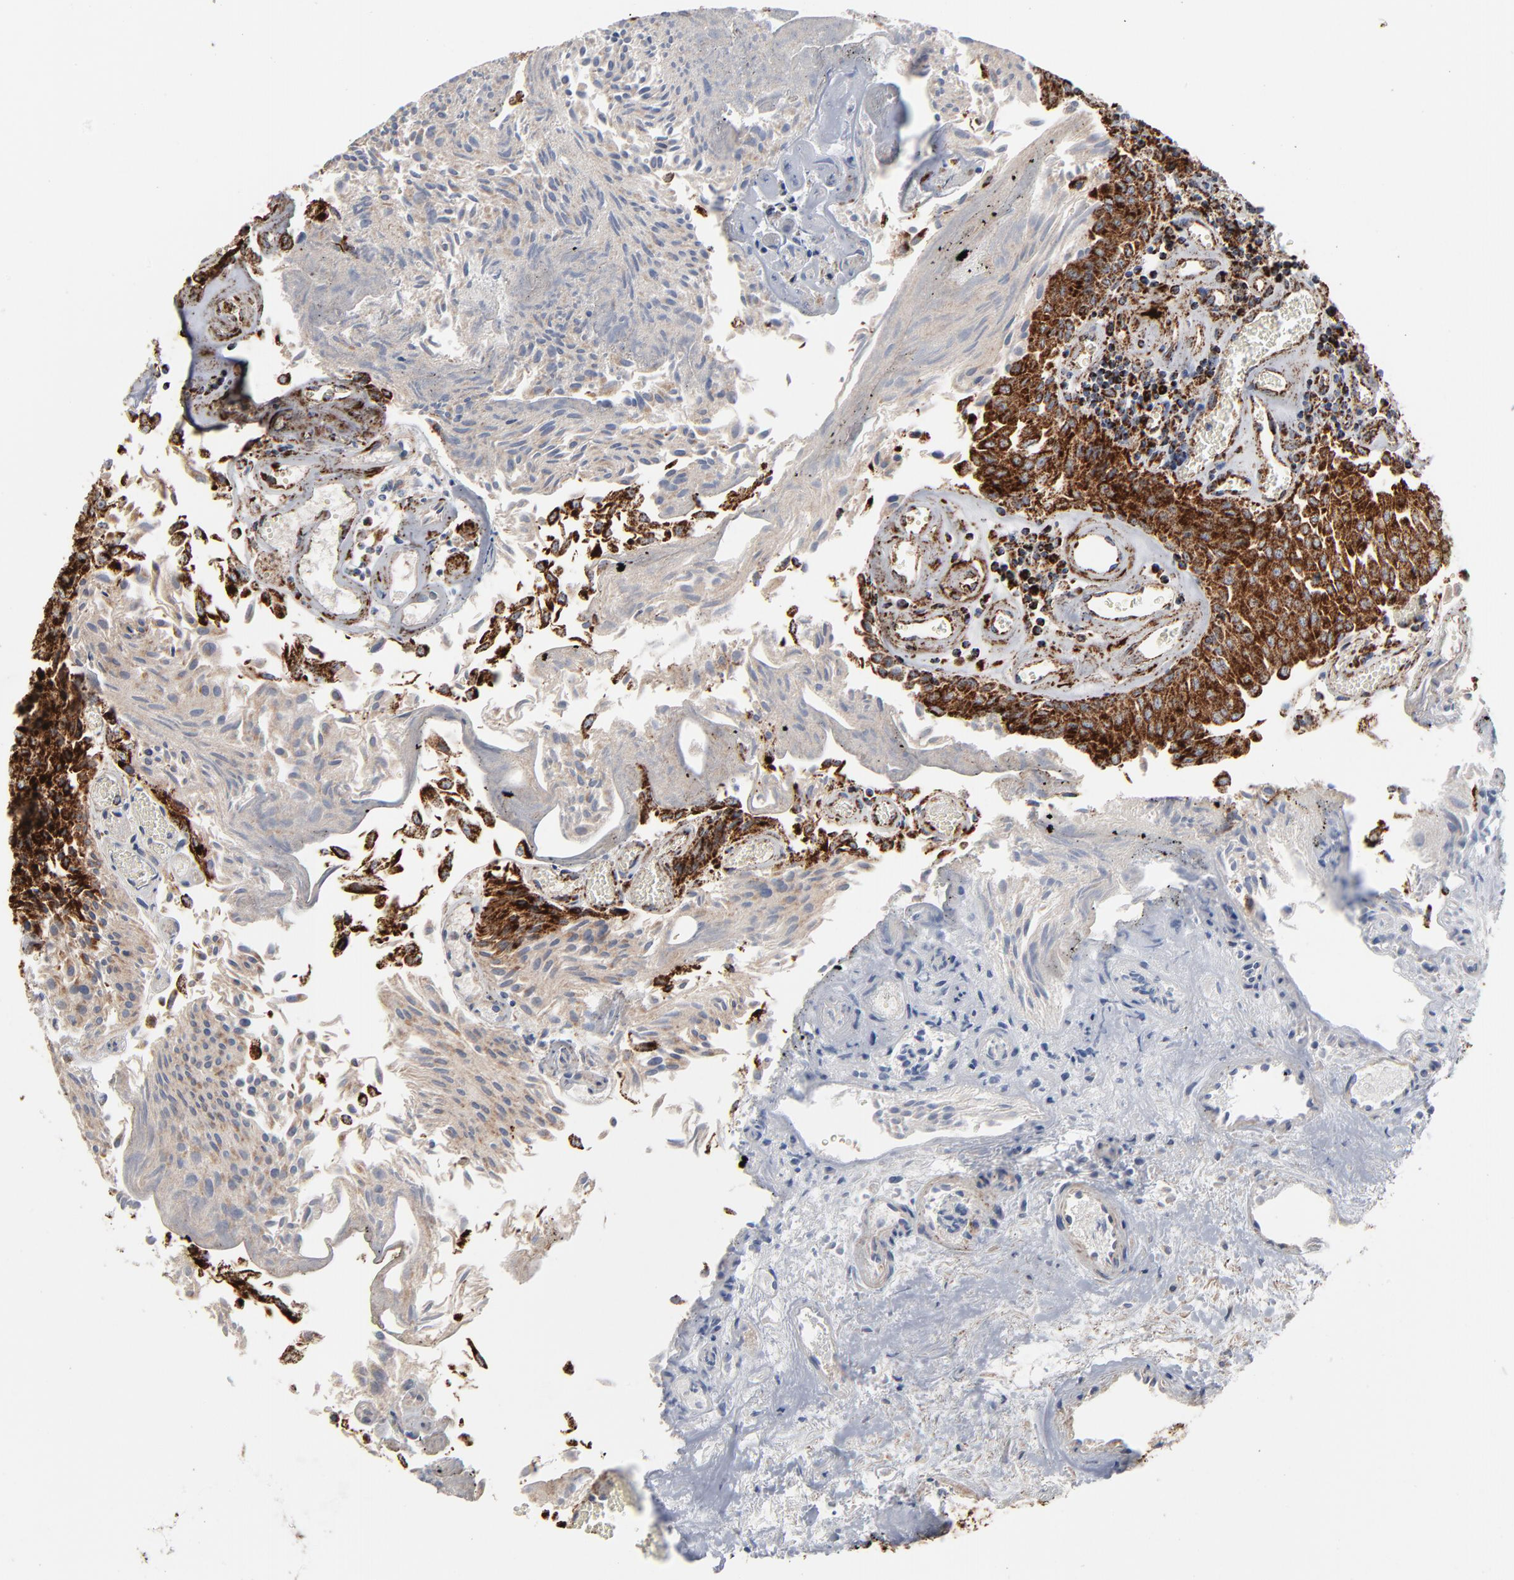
{"staining": {"intensity": "strong", "quantity": ">75%", "location": "cytoplasmic/membranous"}, "tissue": "urothelial cancer", "cell_type": "Tumor cells", "image_type": "cancer", "snomed": [{"axis": "morphology", "description": "Urothelial carcinoma, Low grade"}, {"axis": "topography", "description": "Urinary bladder"}], "caption": "Immunohistochemistry (IHC) micrograph of neoplastic tissue: urothelial cancer stained using immunohistochemistry (IHC) demonstrates high levels of strong protein expression localized specifically in the cytoplasmic/membranous of tumor cells, appearing as a cytoplasmic/membranous brown color.", "gene": "UQCRC1", "patient": {"sex": "male", "age": 86}}